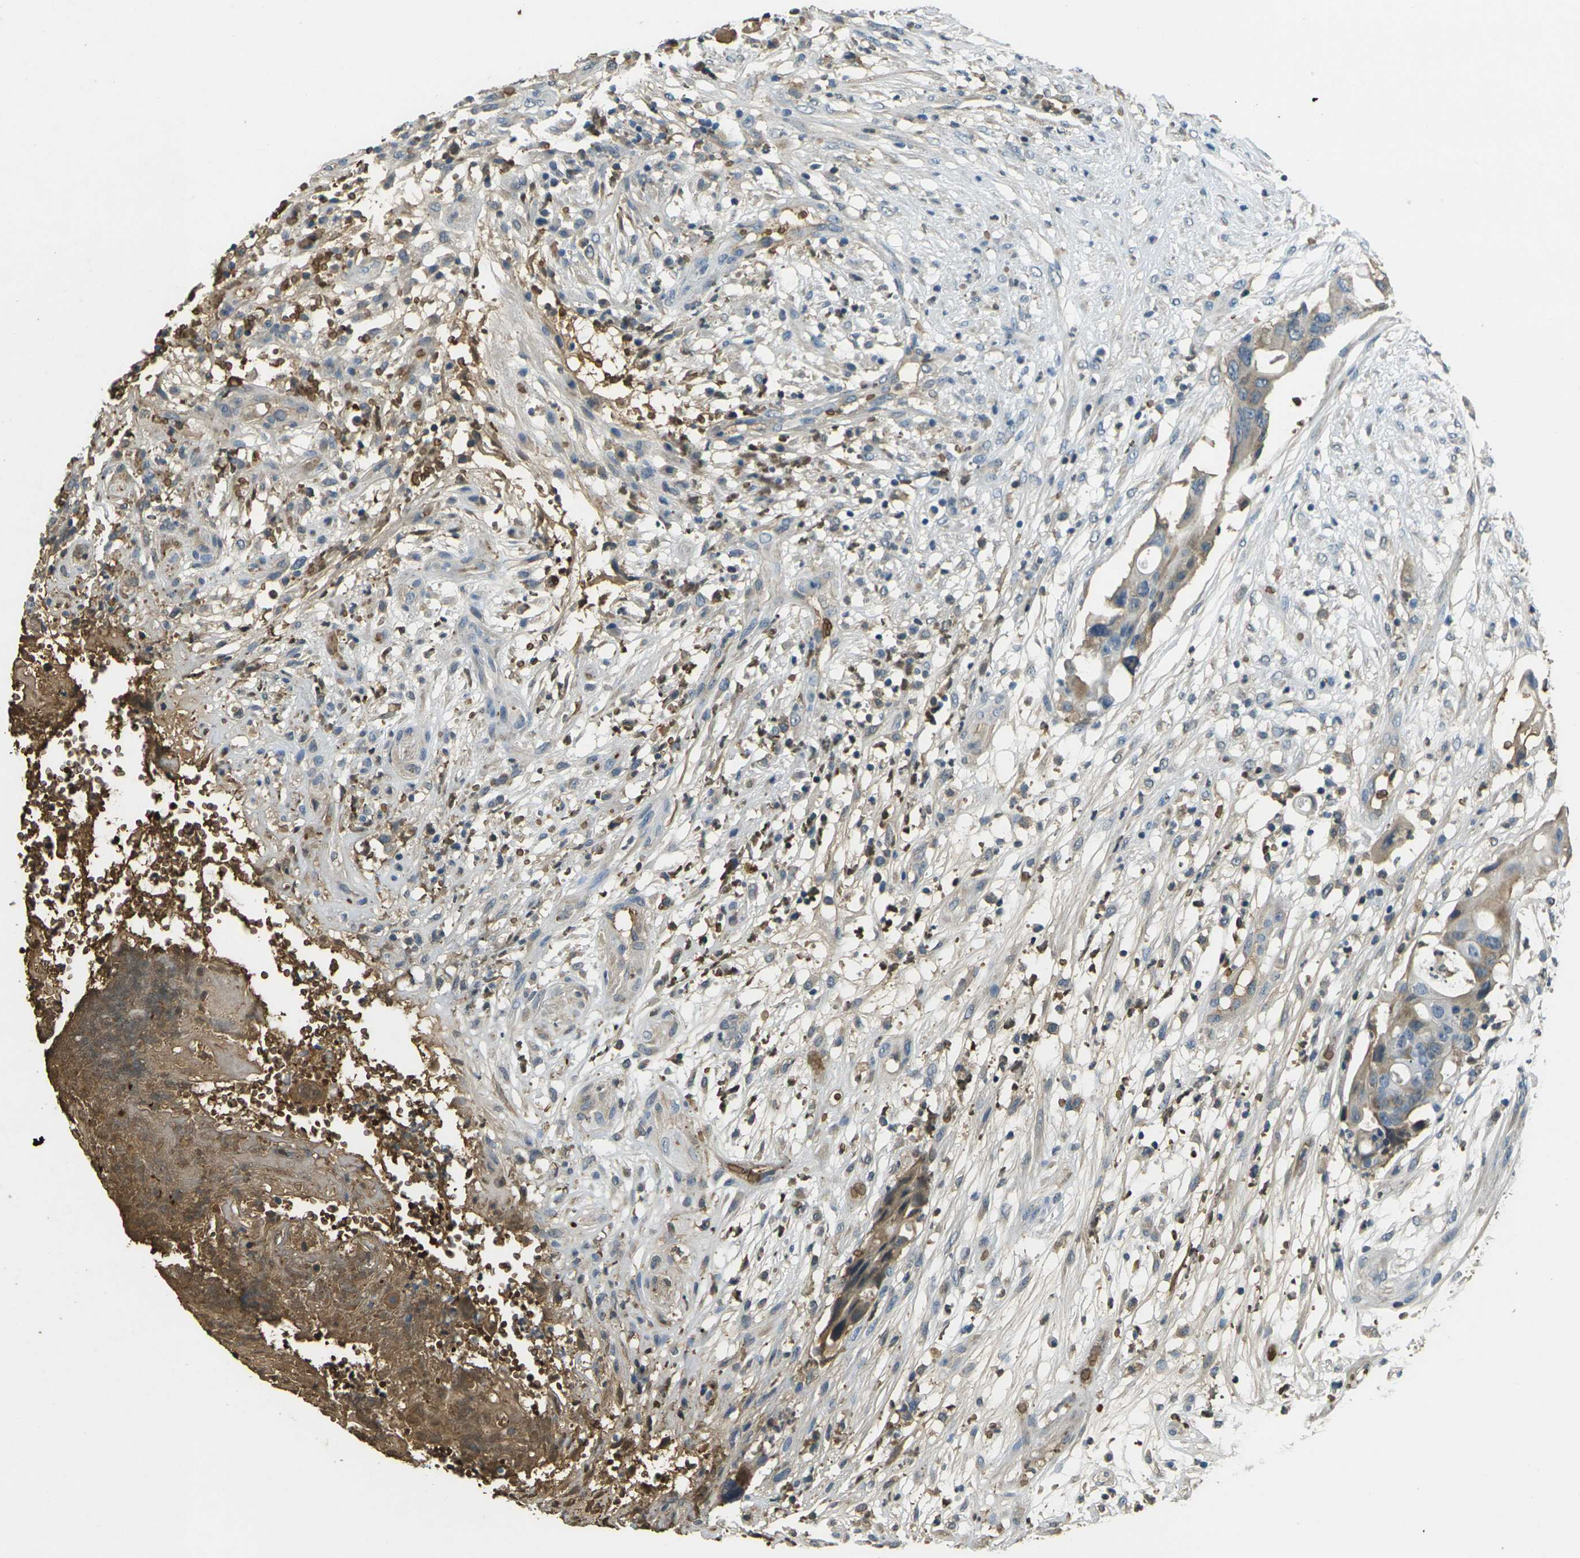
{"staining": {"intensity": "moderate", "quantity": "25%-75%", "location": "cytoplasmic/membranous"}, "tissue": "colorectal cancer", "cell_type": "Tumor cells", "image_type": "cancer", "snomed": [{"axis": "morphology", "description": "Adenocarcinoma, NOS"}, {"axis": "topography", "description": "Colon"}], "caption": "Moderate cytoplasmic/membranous expression for a protein is appreciated in about 25%-75% of tumor cells of colorectal cancer using immunohistochemistry.", "gene": "HBB", "patient": {"sex": "female", "age": 57}}